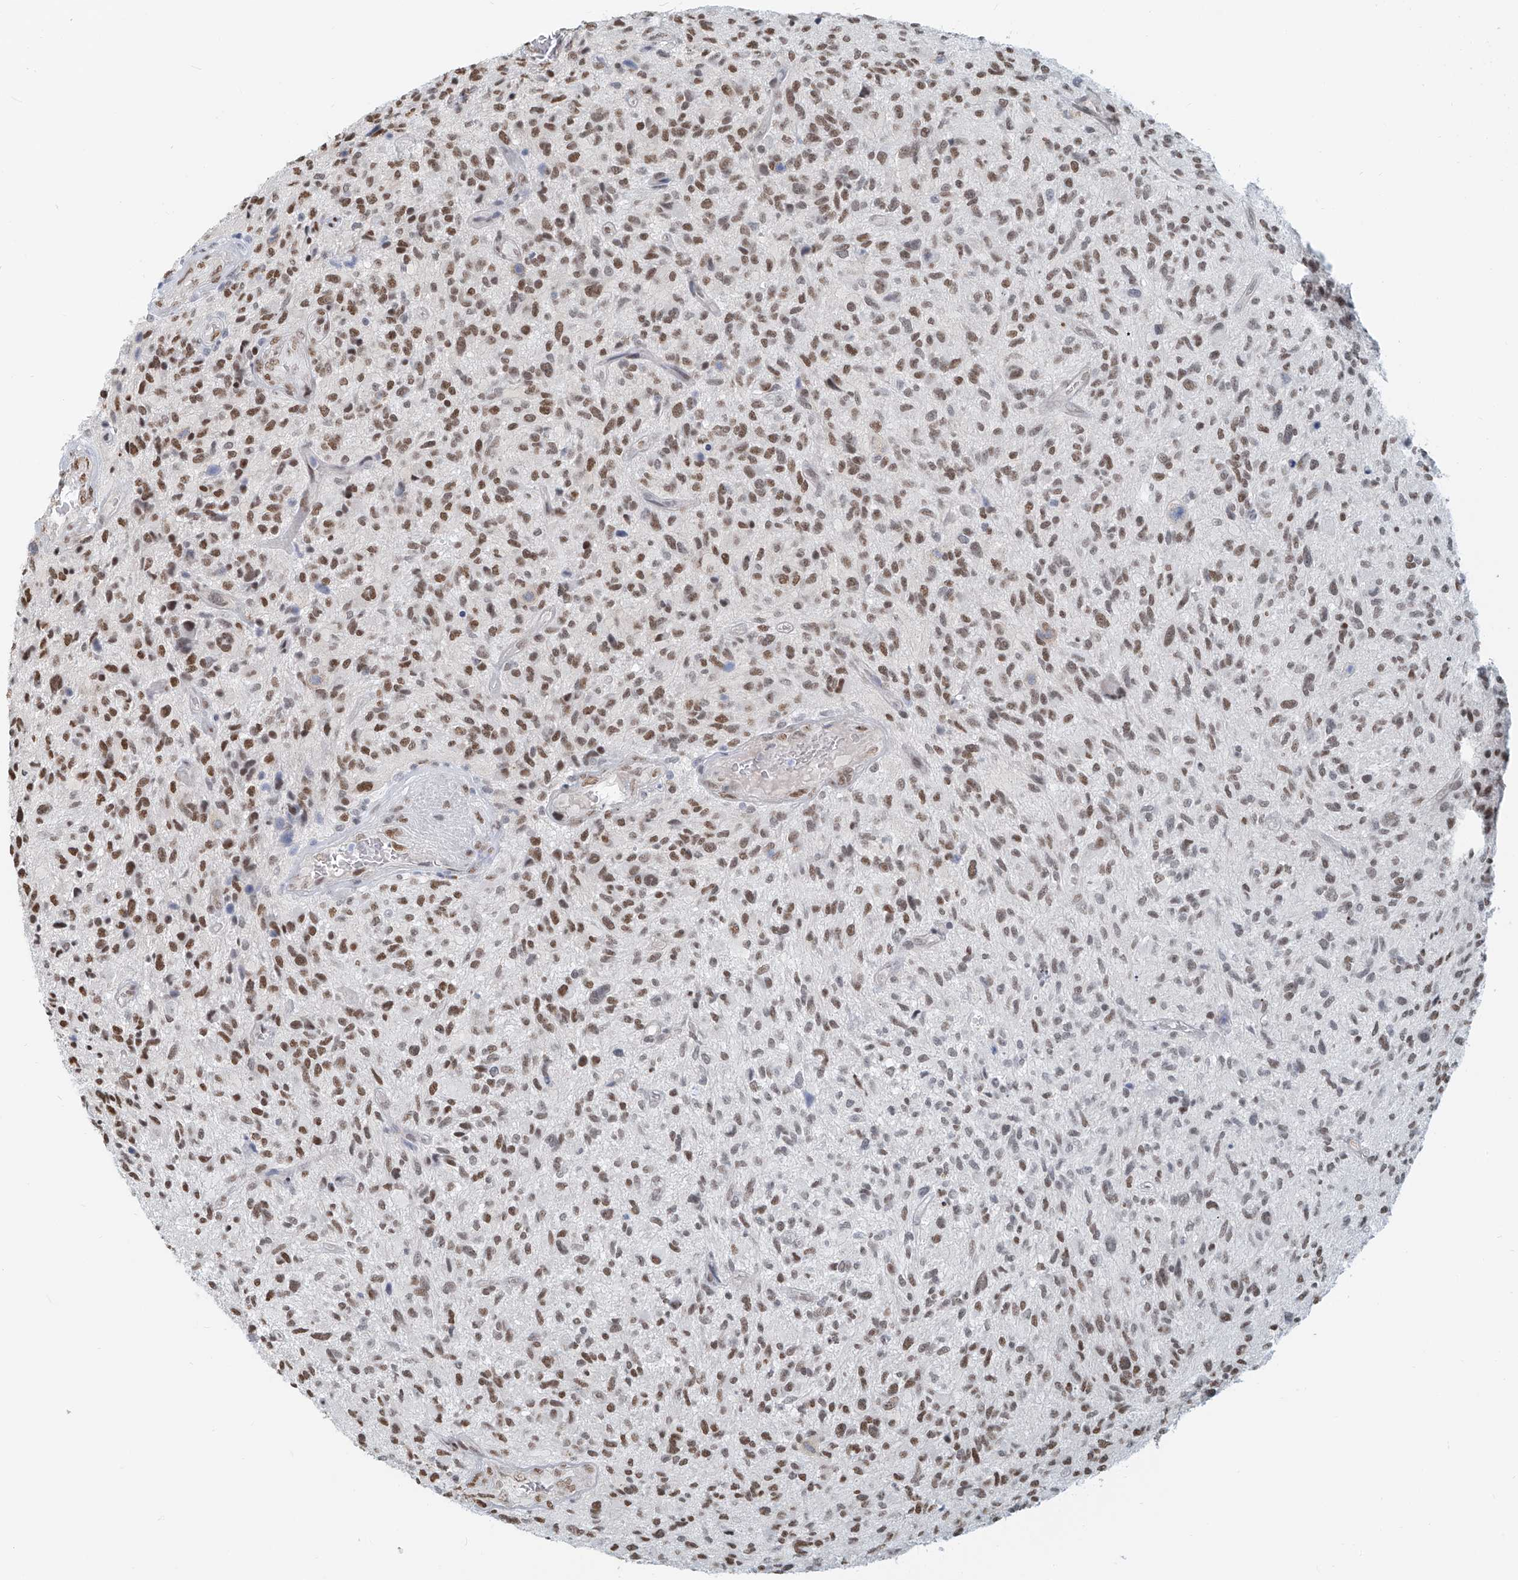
{"staining": {"intensity": "moderate", "quantity": ">75%", "location": "nuclear"}, "tissue": "glioma", "cell_type": "Tumor cells", "image_type": "cancer", "snomed": [{"axis": "morphology", "description": "Glioma, malignant, High grade"}, {"axis": "topography", "description": "Brain"}], "caption": "Protein staining of glioma tissue demonstrates moderate nuclear expression in approximately >75% of tumor cells.", "gene": "SASH1", "patient": {"sex": "male", "age": 47}}